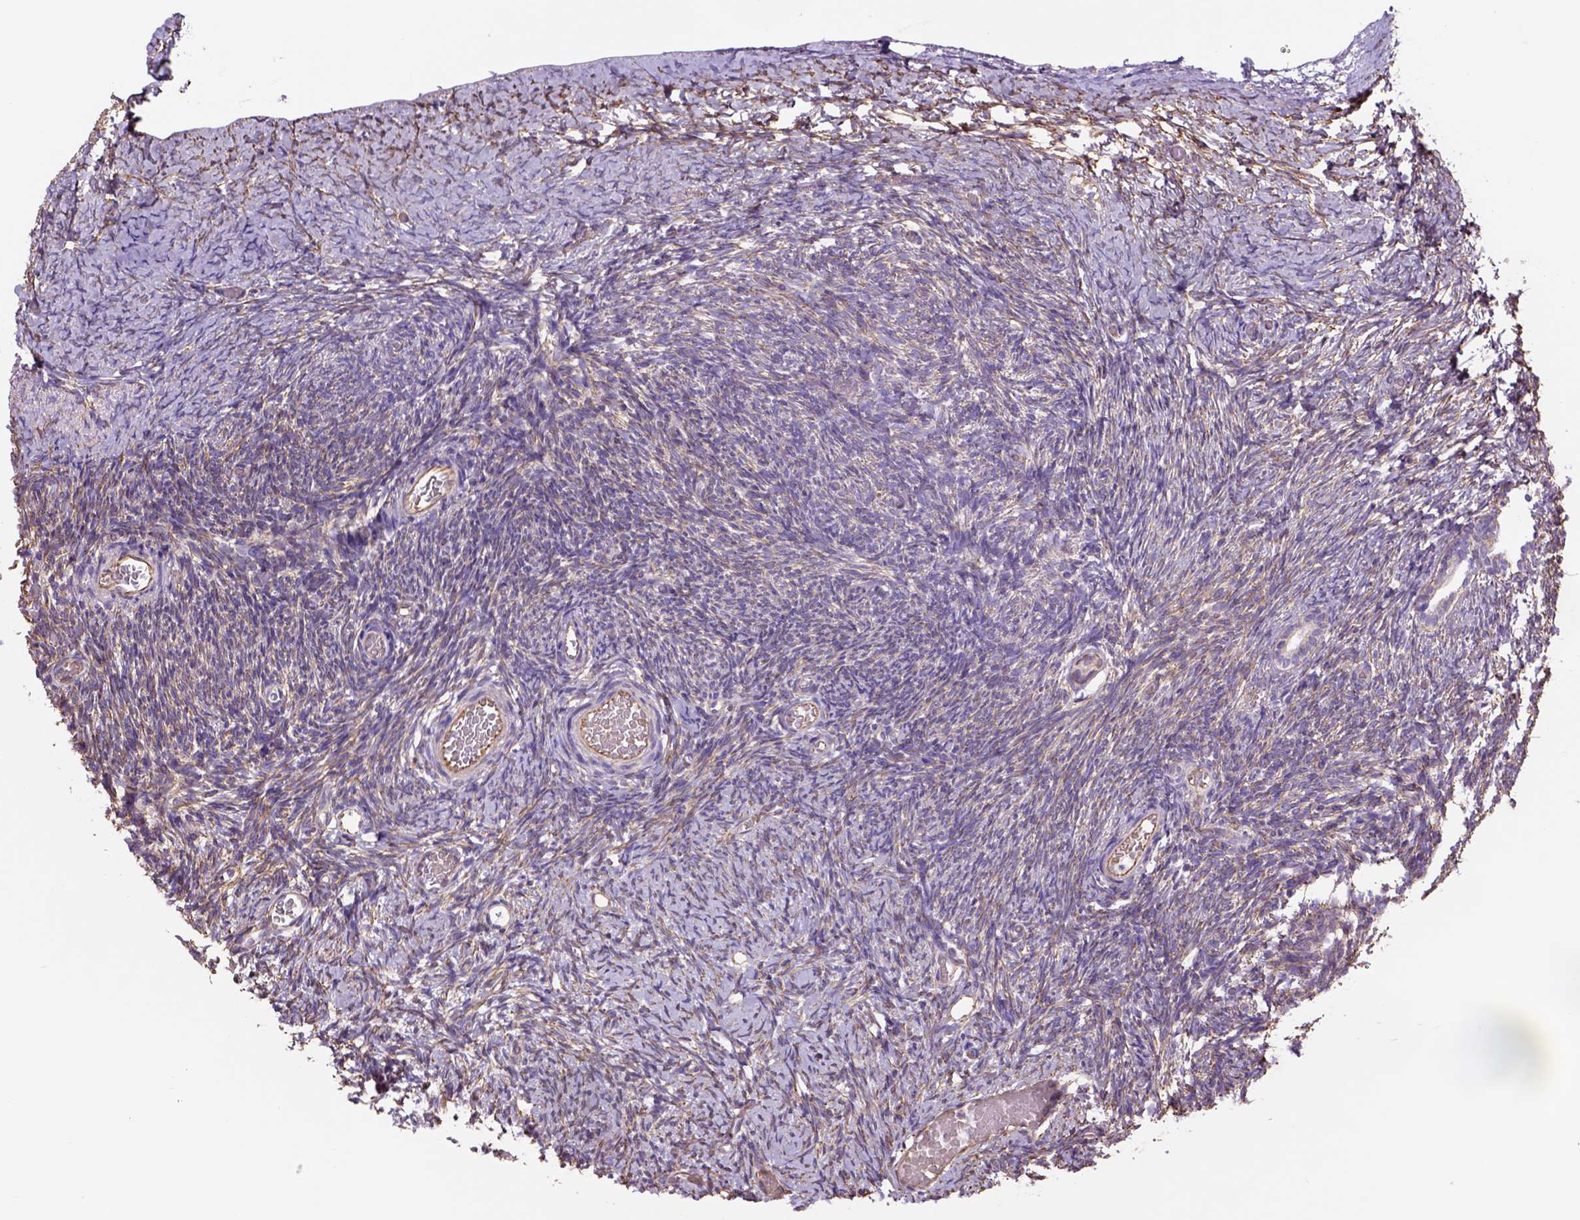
{"staining": {"intensity": "moderate", "quantity": "25%-75%", "location": "cytoplasmic/membranous"}, "tissue": "ovary", "cell_type": "Follicle cells", "image_type": "normal", "snomed": [{"axis": "morphology", "description": "Normal tissue, NOS"}, {"axis": "topography", "description": "Ovary"}], "caption": "Immunohistochemistry (IHC) of benign human ovary reveals medium levels of moderate cytoplasmic/membranous positivity in about 25%-75% of follicle cells.", "gene": "ZZZ3", "patient": {"sex": "female", "age": 39}}